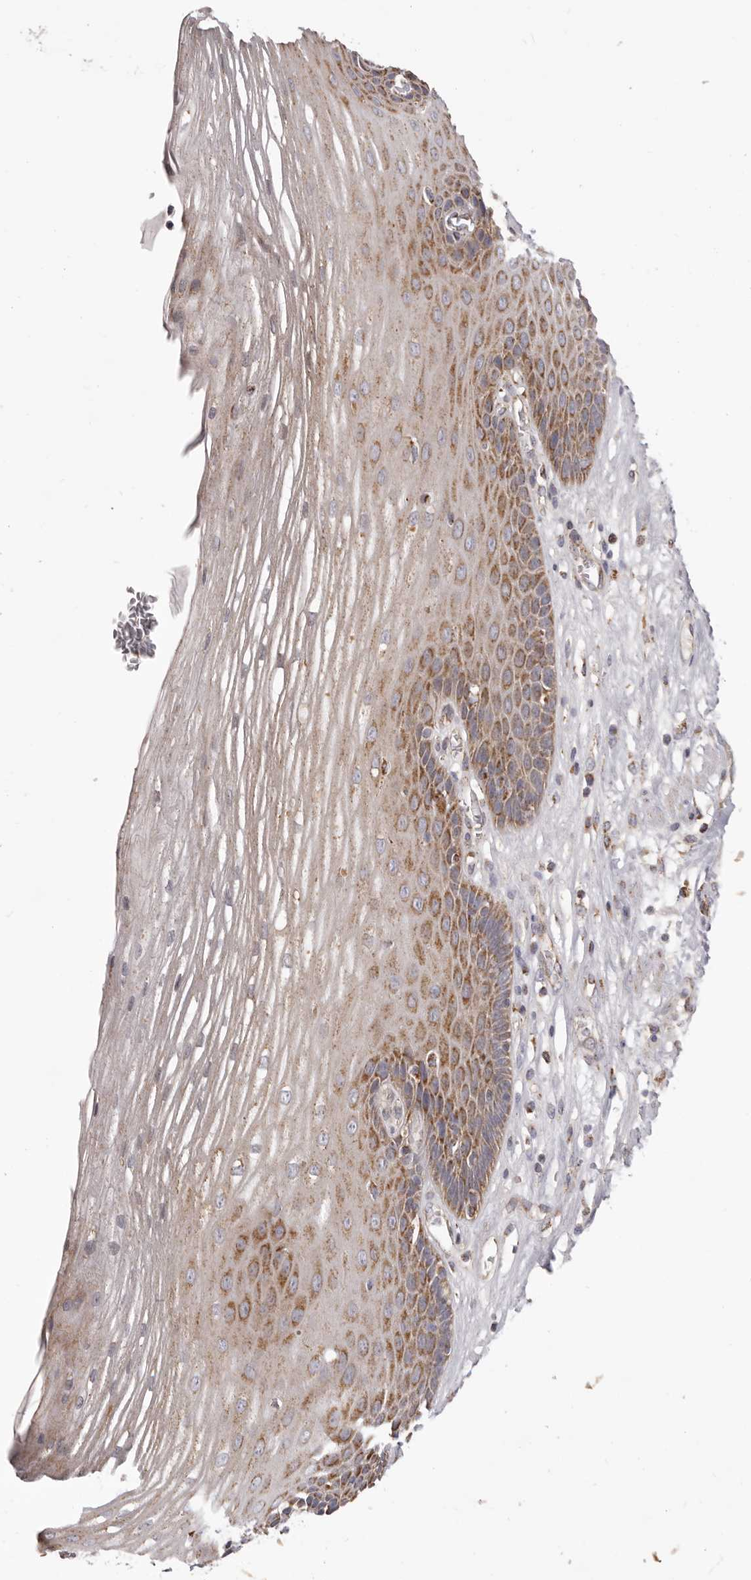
{"staining": {"intensity": "strong", "quantity": "25%-75%", "location": "cytoplasmic/membranous"}, "tissue": "esophagus", "cell_type": "Squamous epithelial cells", "image_type": "normal", "snomed": [{"axis": "morphology", "description": "Normal tissue, NOS"}, {"axis": "topography", "description": "Esophagus"}], "caption": "Immunohistochemical staining of unremarkable esophagus demonstrates 25%-75% levels of strong cytoplasmic/membranous protein staining in about 25%-75% of squamous epithelial cells. (Brightfield microscopy of DAB IHC at high magnification).", "gene": "CHRM2", "patient": {"sex": "male", "age": 62}}